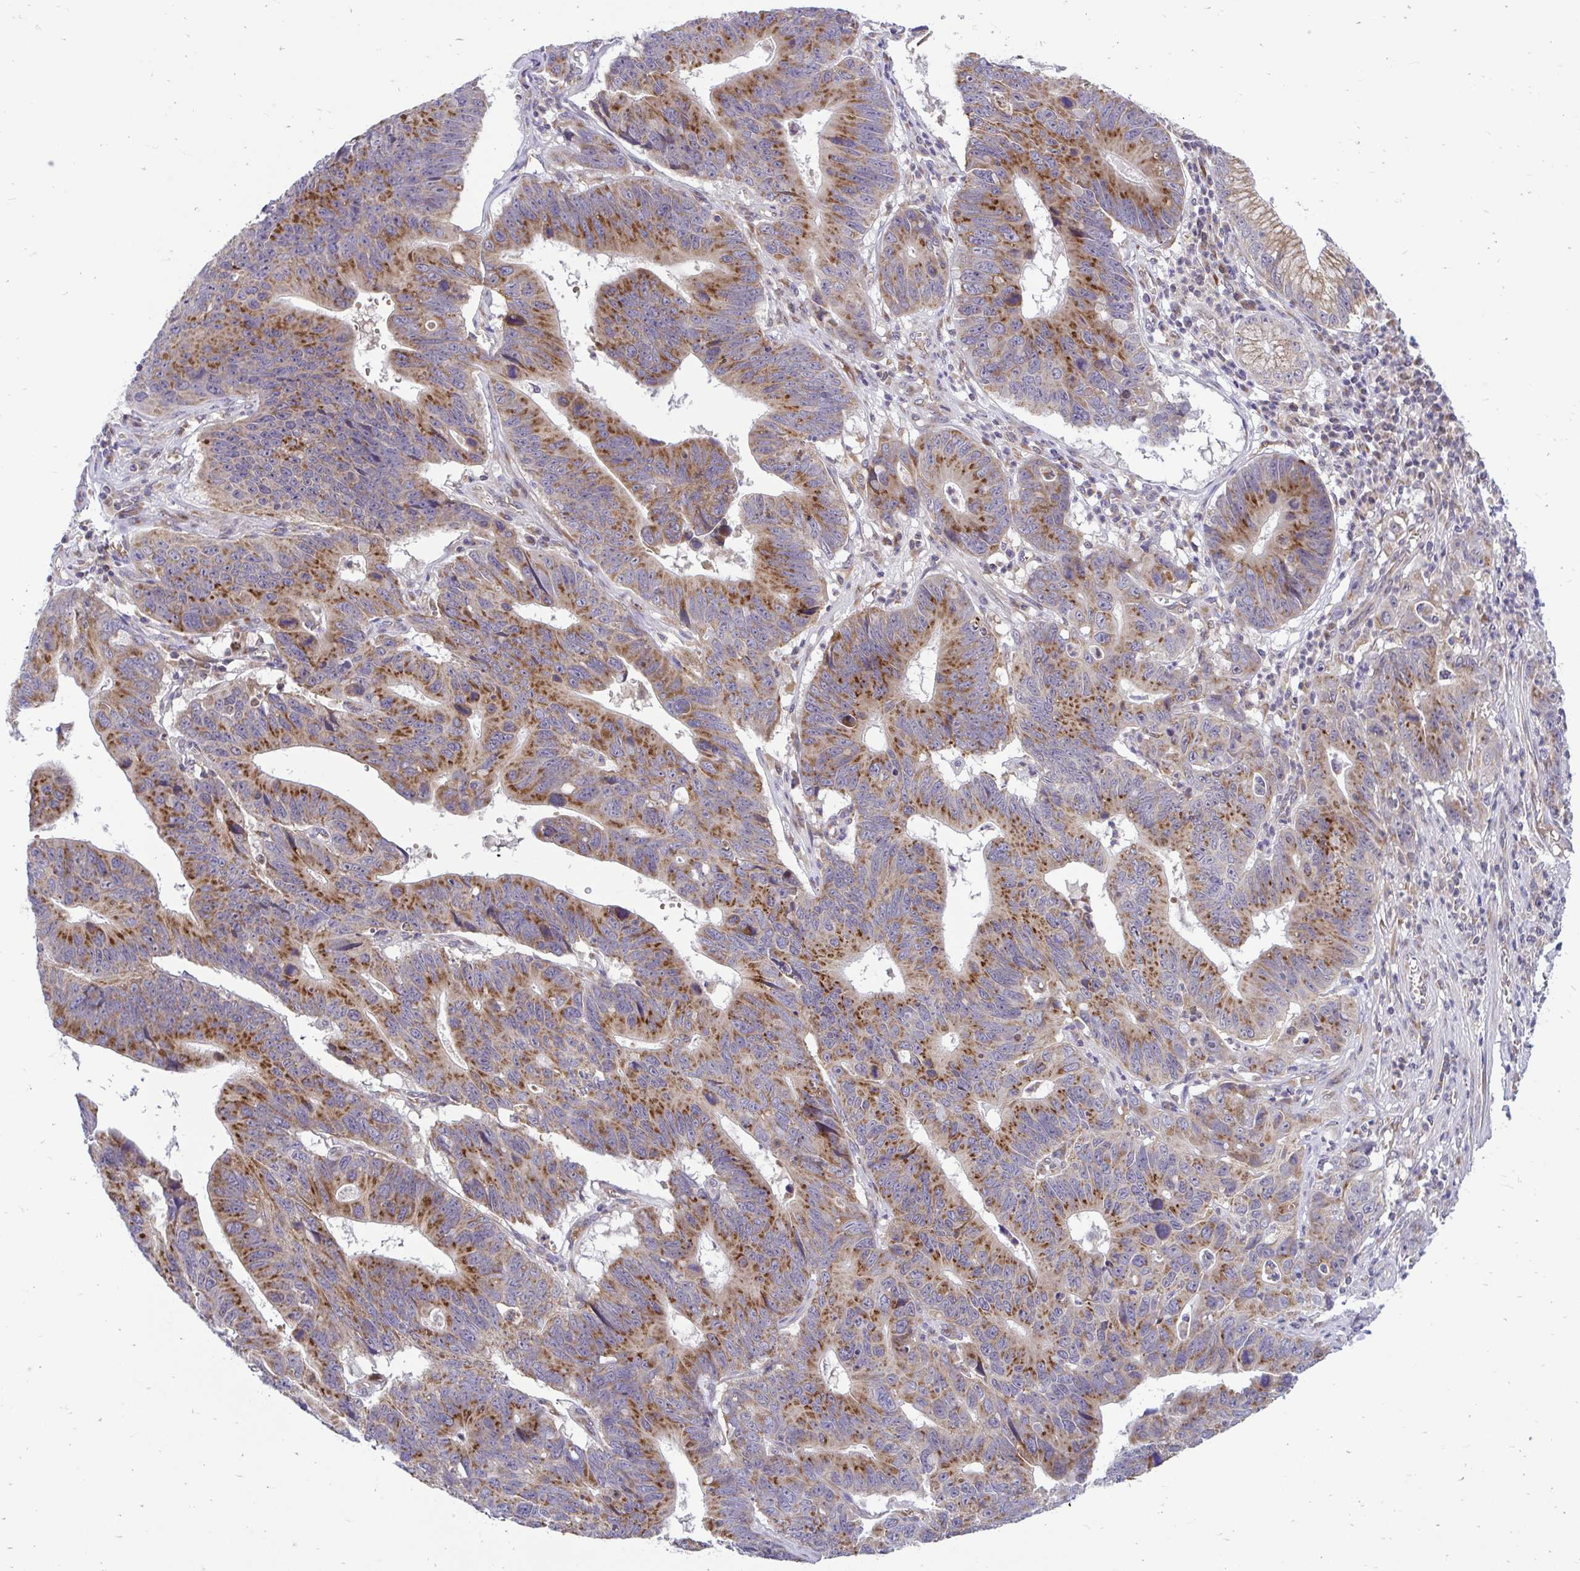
{"staining": {"intensity": "strong", "quantity": ">75%", "location": "cytoplasmic/membranous"}, "tissue": "stomach cancer", "cell_type": "Tumor cells", "image_type": "cancer", "snomed": [{"axis": "morphology", "description": "Adenocarcinoma, NOS"}, {"axis": "topography", "description": "Stomach"}], "caption": "High-power microscopy captured an immunohistochemistry (IHC) photomicrograph of stomach adenocarcinoma, revealing strong cytoplasmic/membranous positivity in approximately >75% of tumor cells. The staining is performed using DAB brown chromogen to label protein expression. The nuclei are counter-stained blue using hematoxylin.", "gene": "VTI1B", "patient": {"sex": "male", "age": 59}}